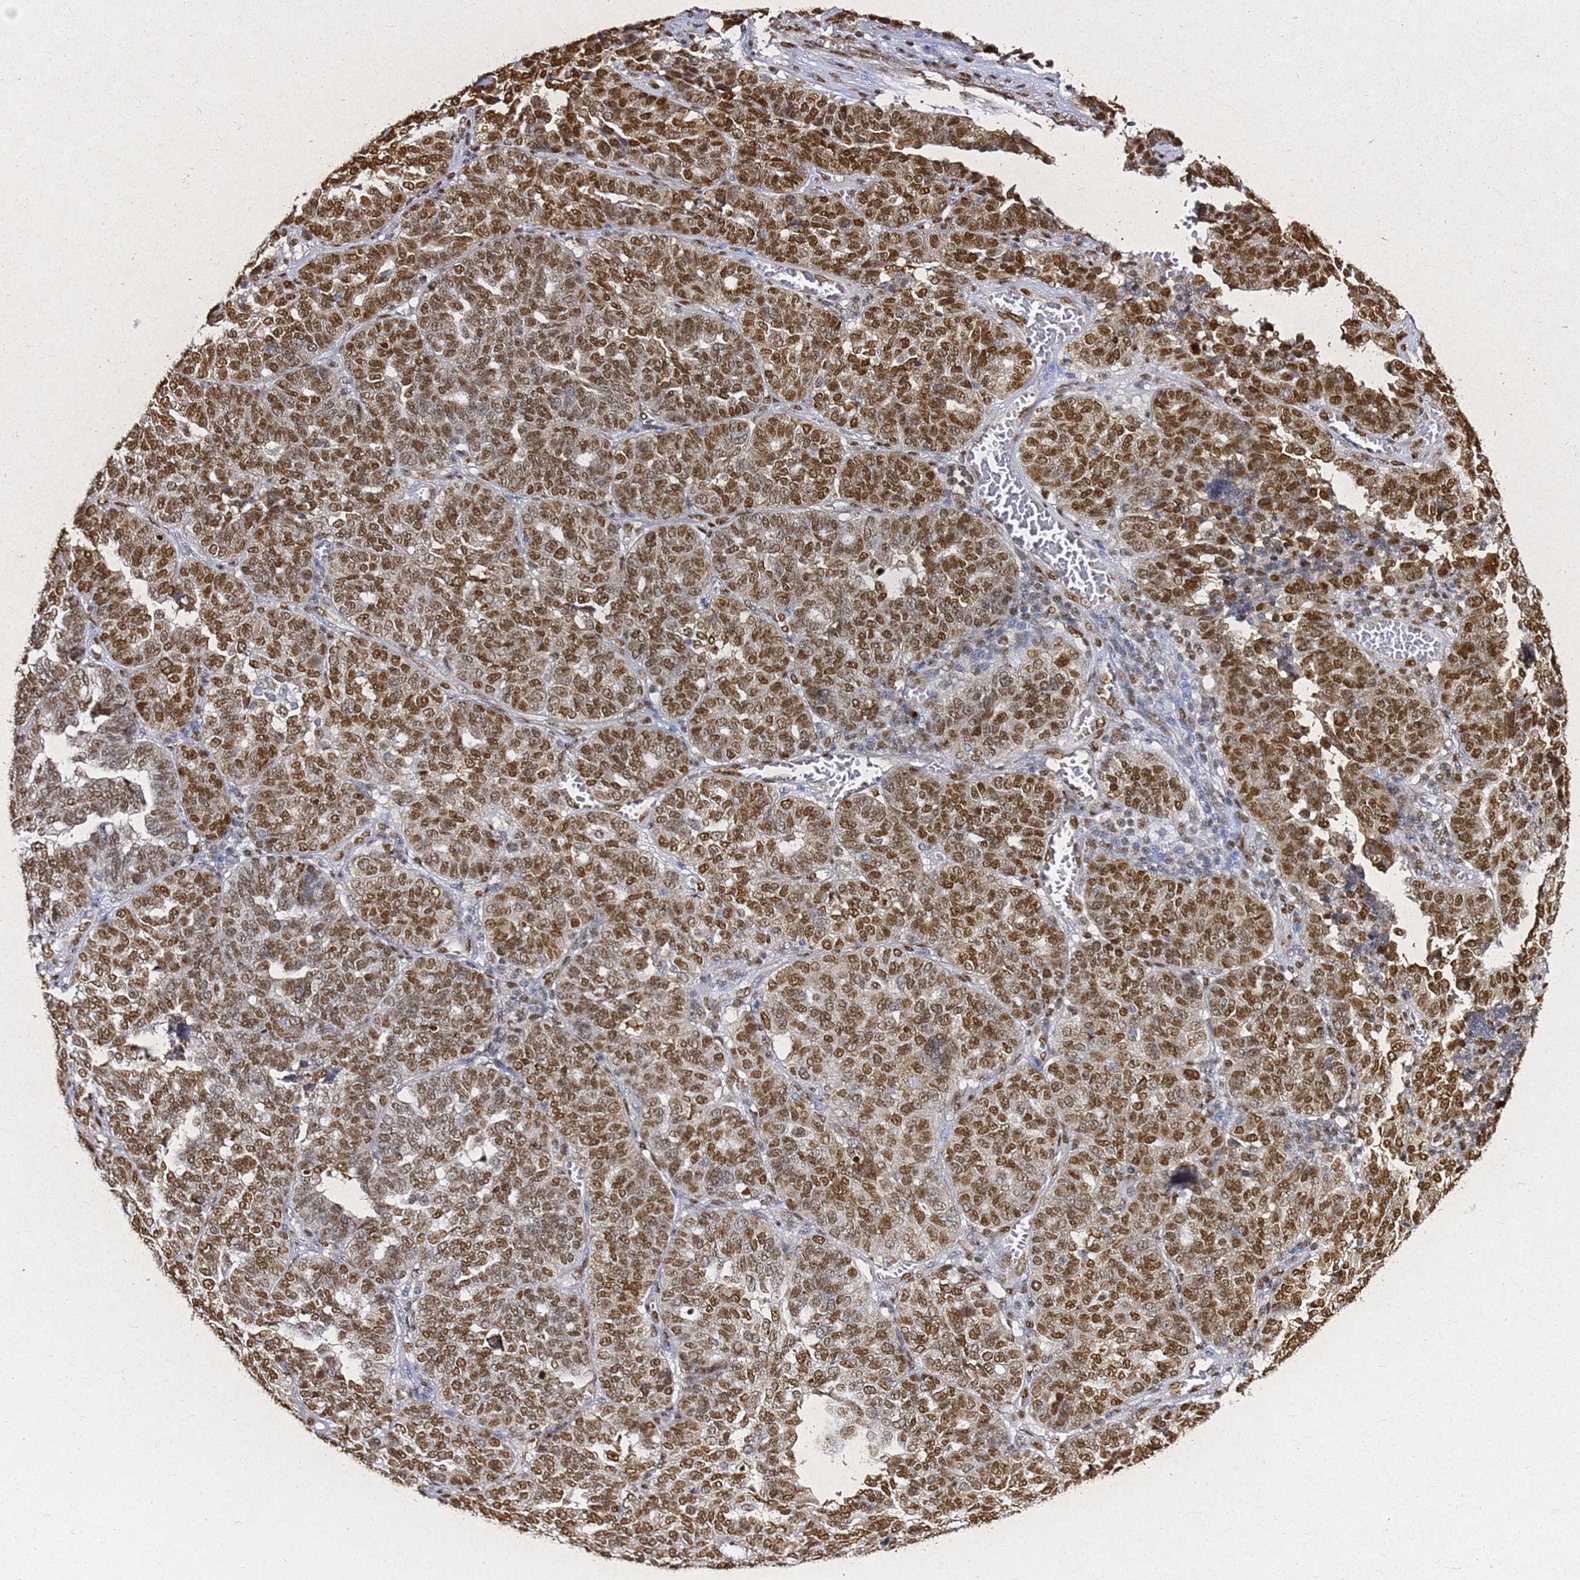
{"staining": {"intensity": "moderate", "quantity": ">75%", "location": "nuclear"}, "tissue": "ovarian cancer", "cell_type": "Tumor cells", "image_type": "cancer", "snomed": [{"axis": "morphology", "description": "Cystadenocarcinoma, serous, NOS"}, {"axis": "topography", "description": "Ovary"}], "caption": "The immunohistochemical stain labels moderate nuclear staining in tumor cells of serous cystadenocarcinoma (ovarian) tissue. The staining was performed using DAB (3,3'-diaminobenzidine), with brown indicating positive protein expression. Nuclei are stained blue with hematoxylin.", "gene": "APEX1", "patient": {"sex": "female", "age": 59}}